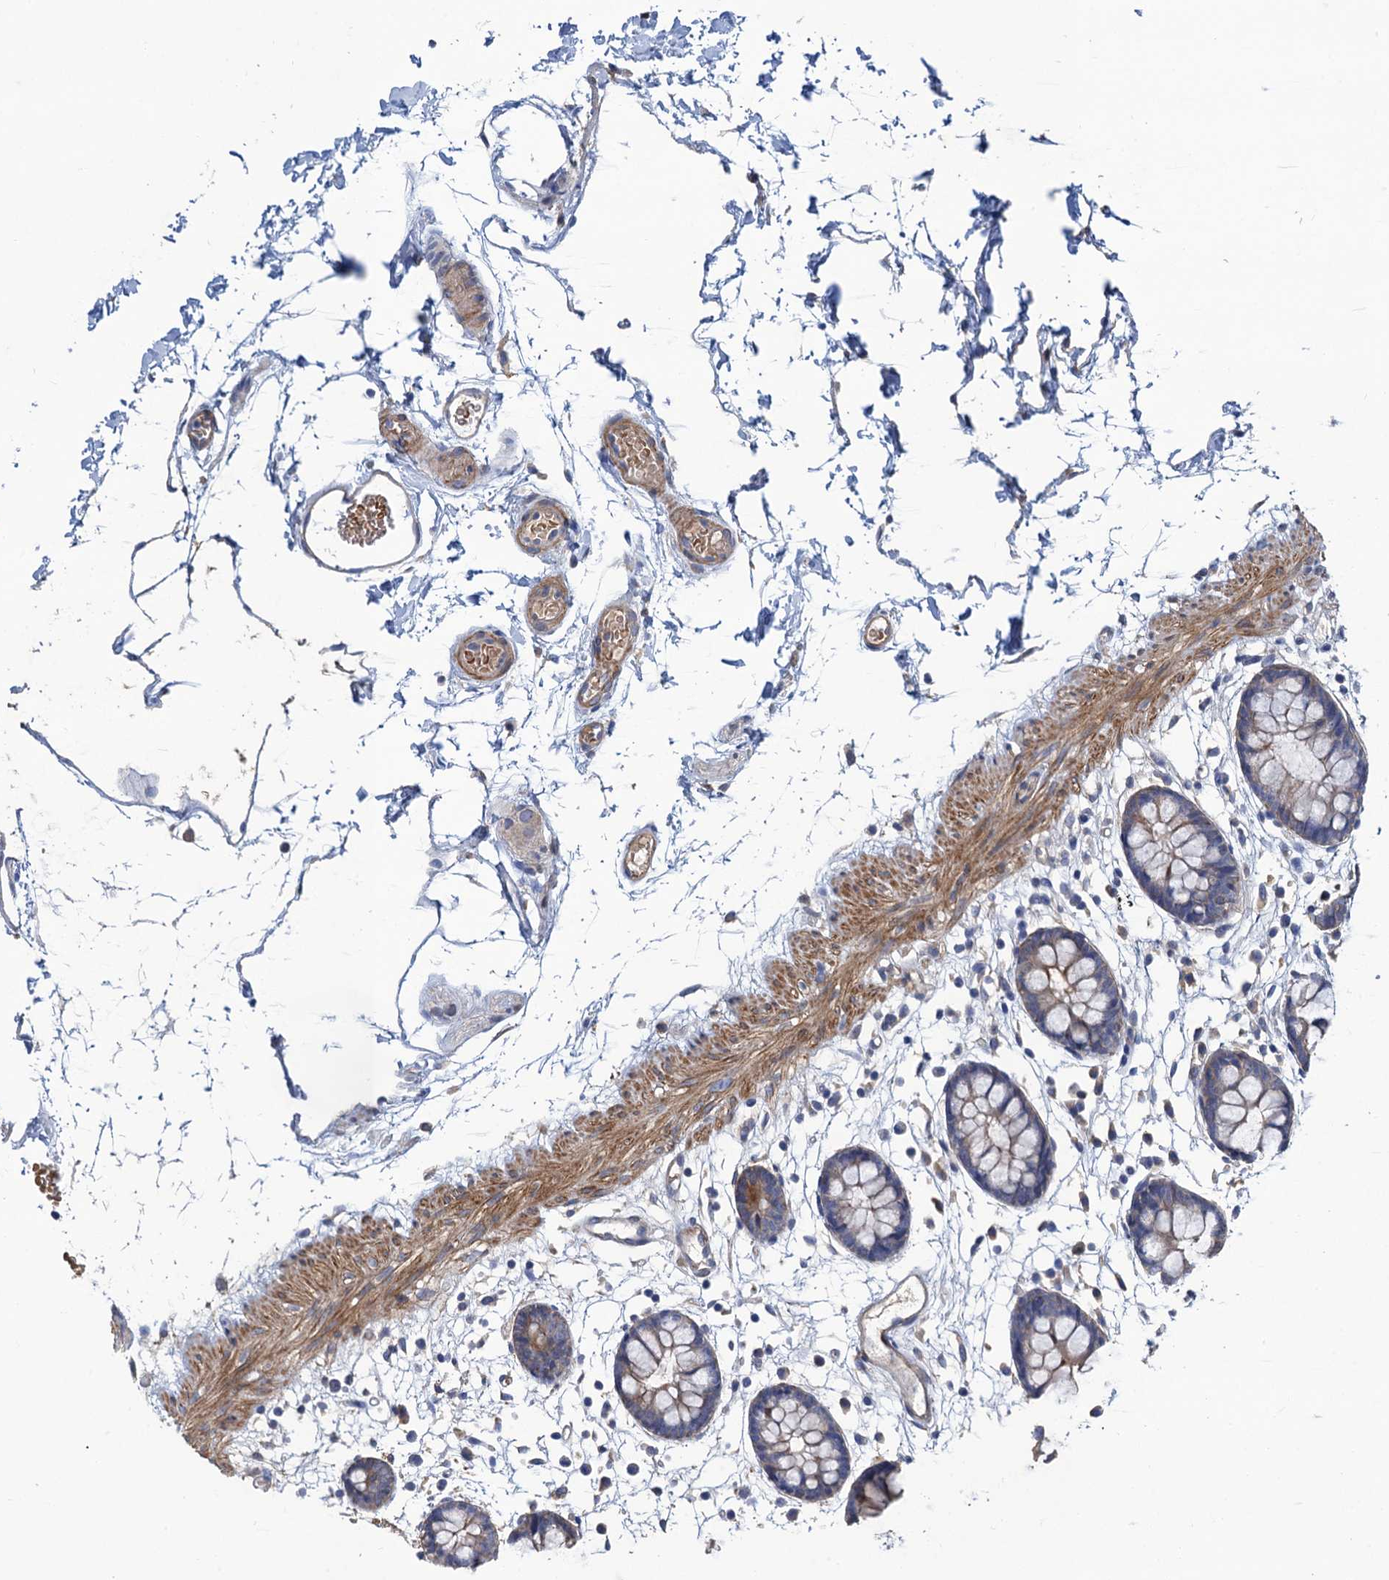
{"staining": {"intensity": "weak", "quantity": ">75%", "location": "cytoplasmic/membranous"}, "tissue": "colon", "cell_type": "Endothelial cells", "image_type": "normal", "snomed": [{"axis": "morphology", "description": "Normal tissue, NOS"}, {"axis": "topography", "description": "Colon"}], "caption": "Immunohistochemical staining of unremarkable colon shows weak cytoplasmic/membranous protein expression in about >75% of endothelial cells. The staining is performed using DAB brown chromogen to label protein expression. The nuclei are counter-stained blue using hematoxylin.", "gene": "SMCO3", "patient": {"sex": "male", "age": 56}}